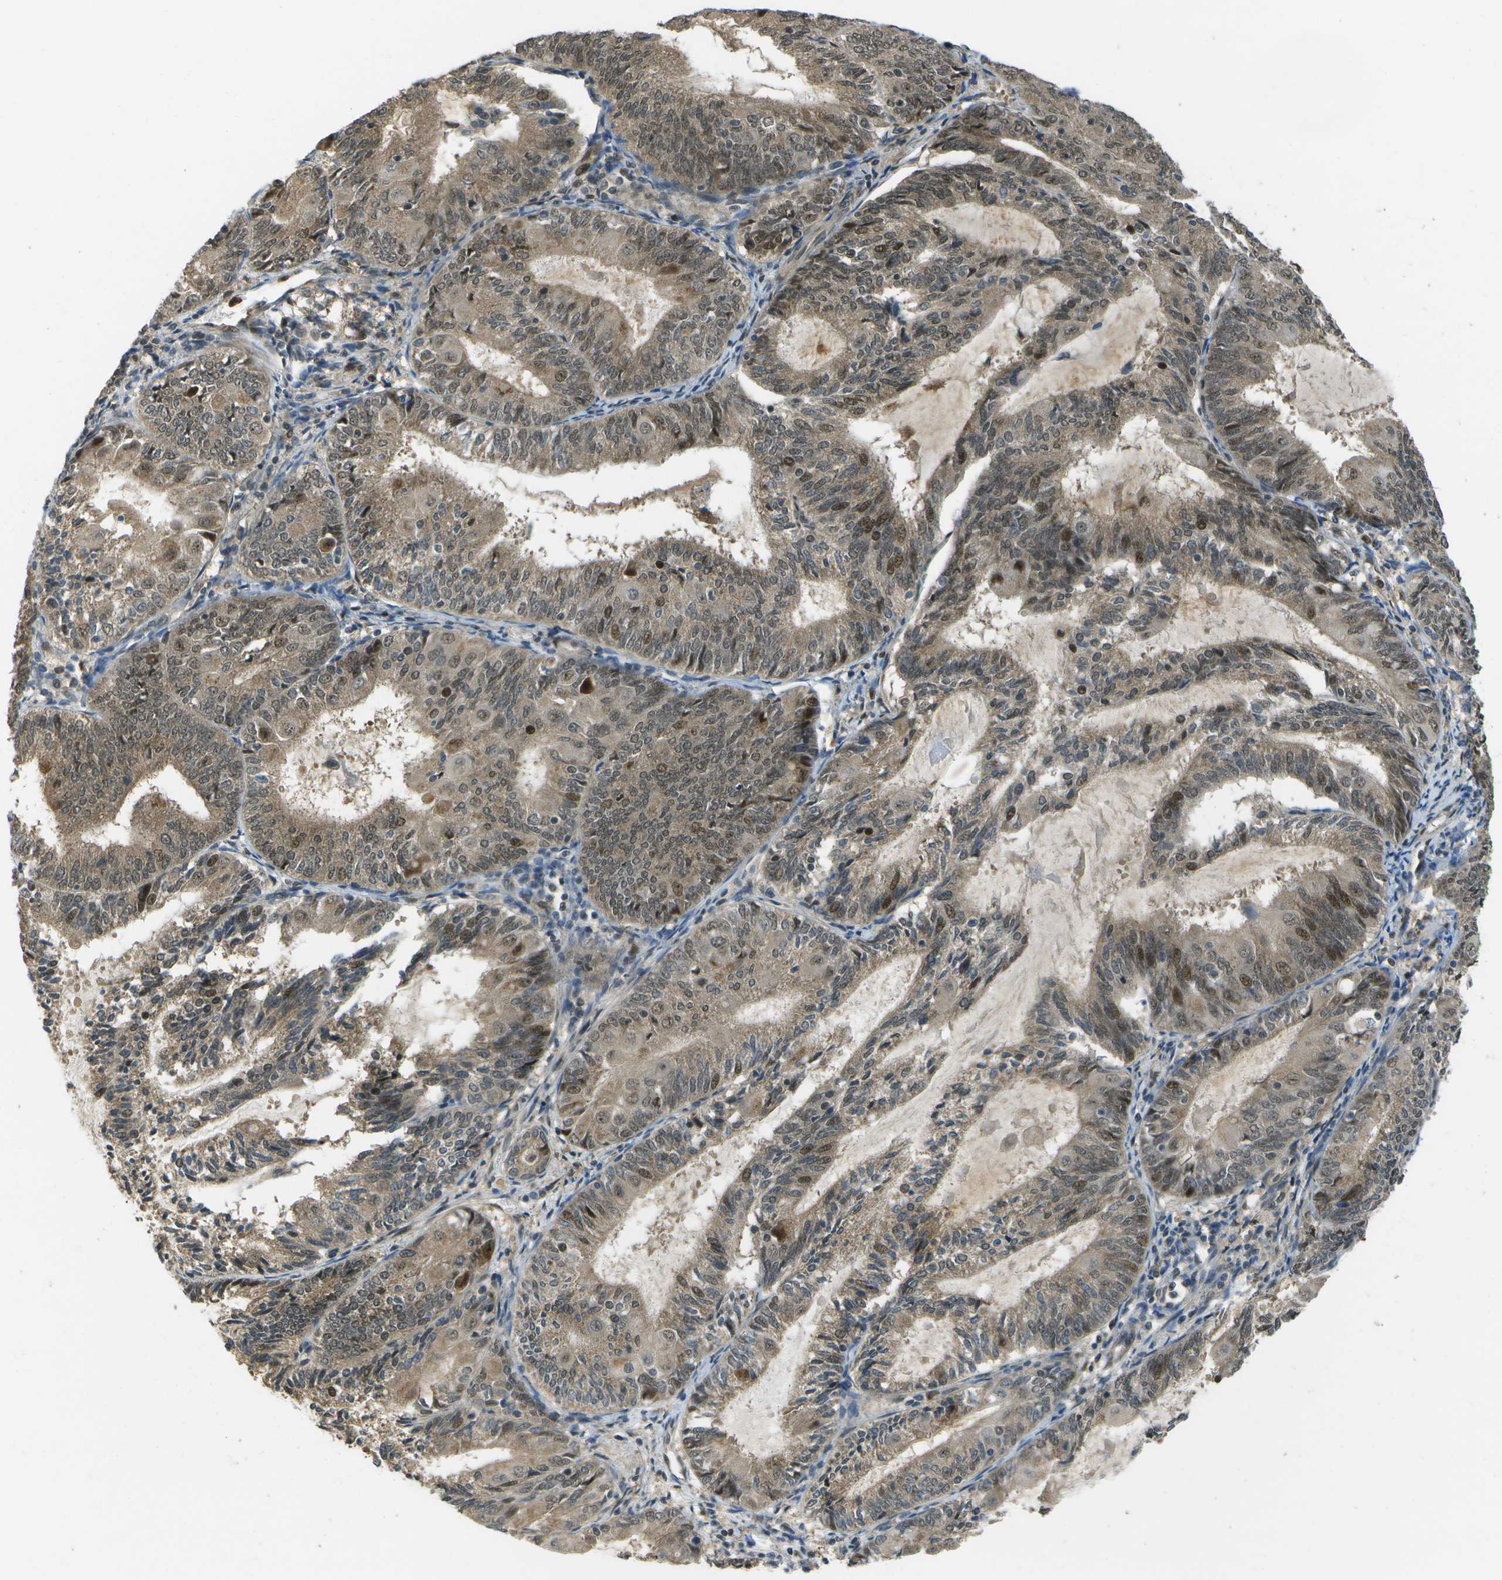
{"staining": {"intensity": "moderate", "quantity": ">75%", "location": "cytoplasmic/membranous,nuclear"}, "tissue": "endometrial cancer", "cell_type": "Tumor cells", "image_type": "cancer", "snomed": [{"axis": "morphology", "description": "Adenocarcinoma, NOS"}, {"axis": "topography", "description": "Endometrium"}], "caption": "High-power microscopy captured an immunohistochemistry (IHC) image of endometrial adenocarcinoma, revealing moderate cytoplasmic/membranous and nuclear staining in about >75% of tumor cells.", "gene": "GANC", "patient": {"sex": "female", "age": 81}}